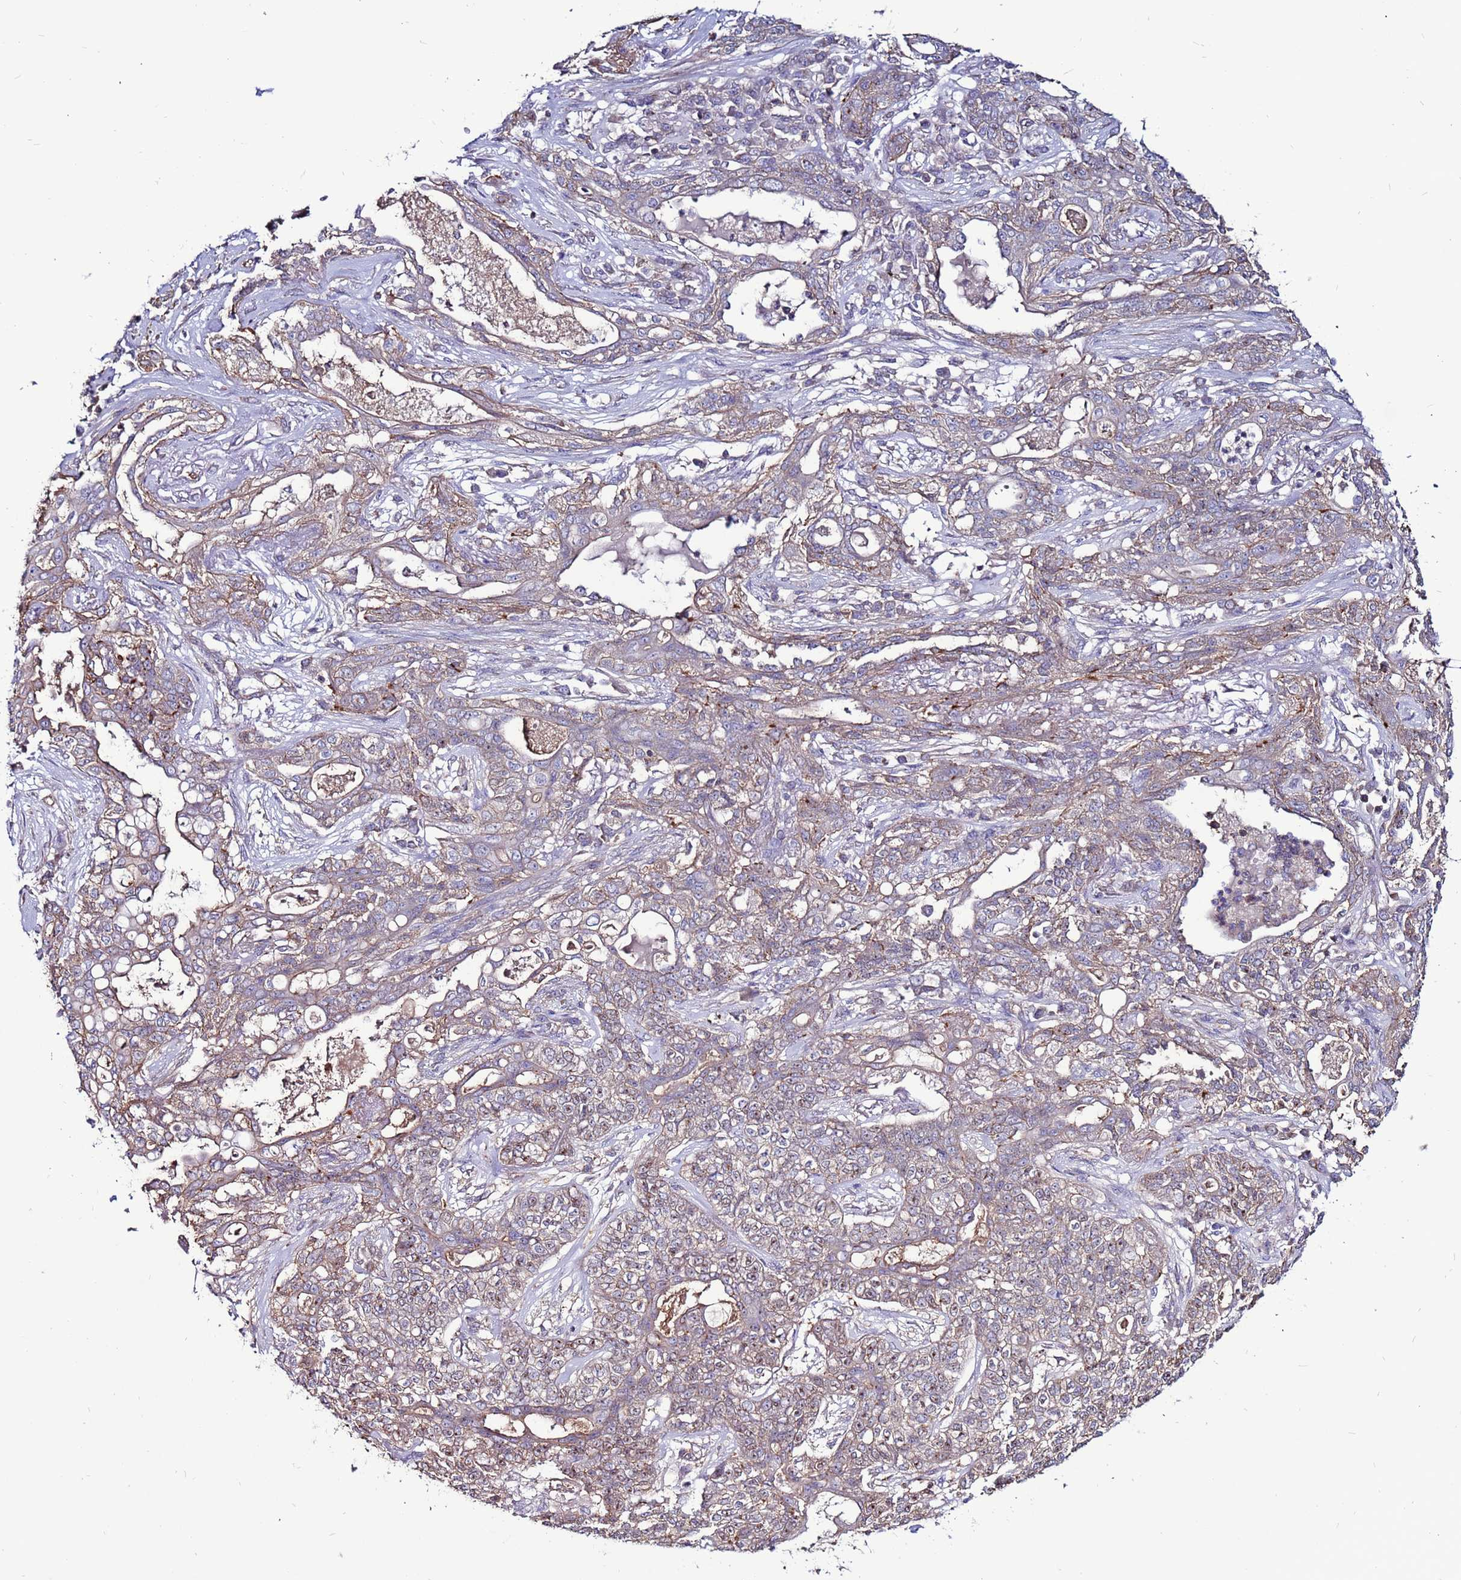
{"staining": {"intensity": "moderate", "quantity": "<25%", "location": "cytoplasmic/membranous"}, "tissue": "lung cancer", "cell_type": "Tumor cells", "image_type": "cancer", "snomed": [{"axis": "morphology", "description": "Squamous cell carcinoma, NOS"}, {"axis": "topography", "description": "Lung"}], "caption": "The micrograph displays staining of lung cancer (squamous cell carcinoma), revealing moderate cytoplasmic/membranous protein positivity (brown color) within tumor cells.", "gene": "NRN1L", "patient": {"sex": "female", "age": 70}}